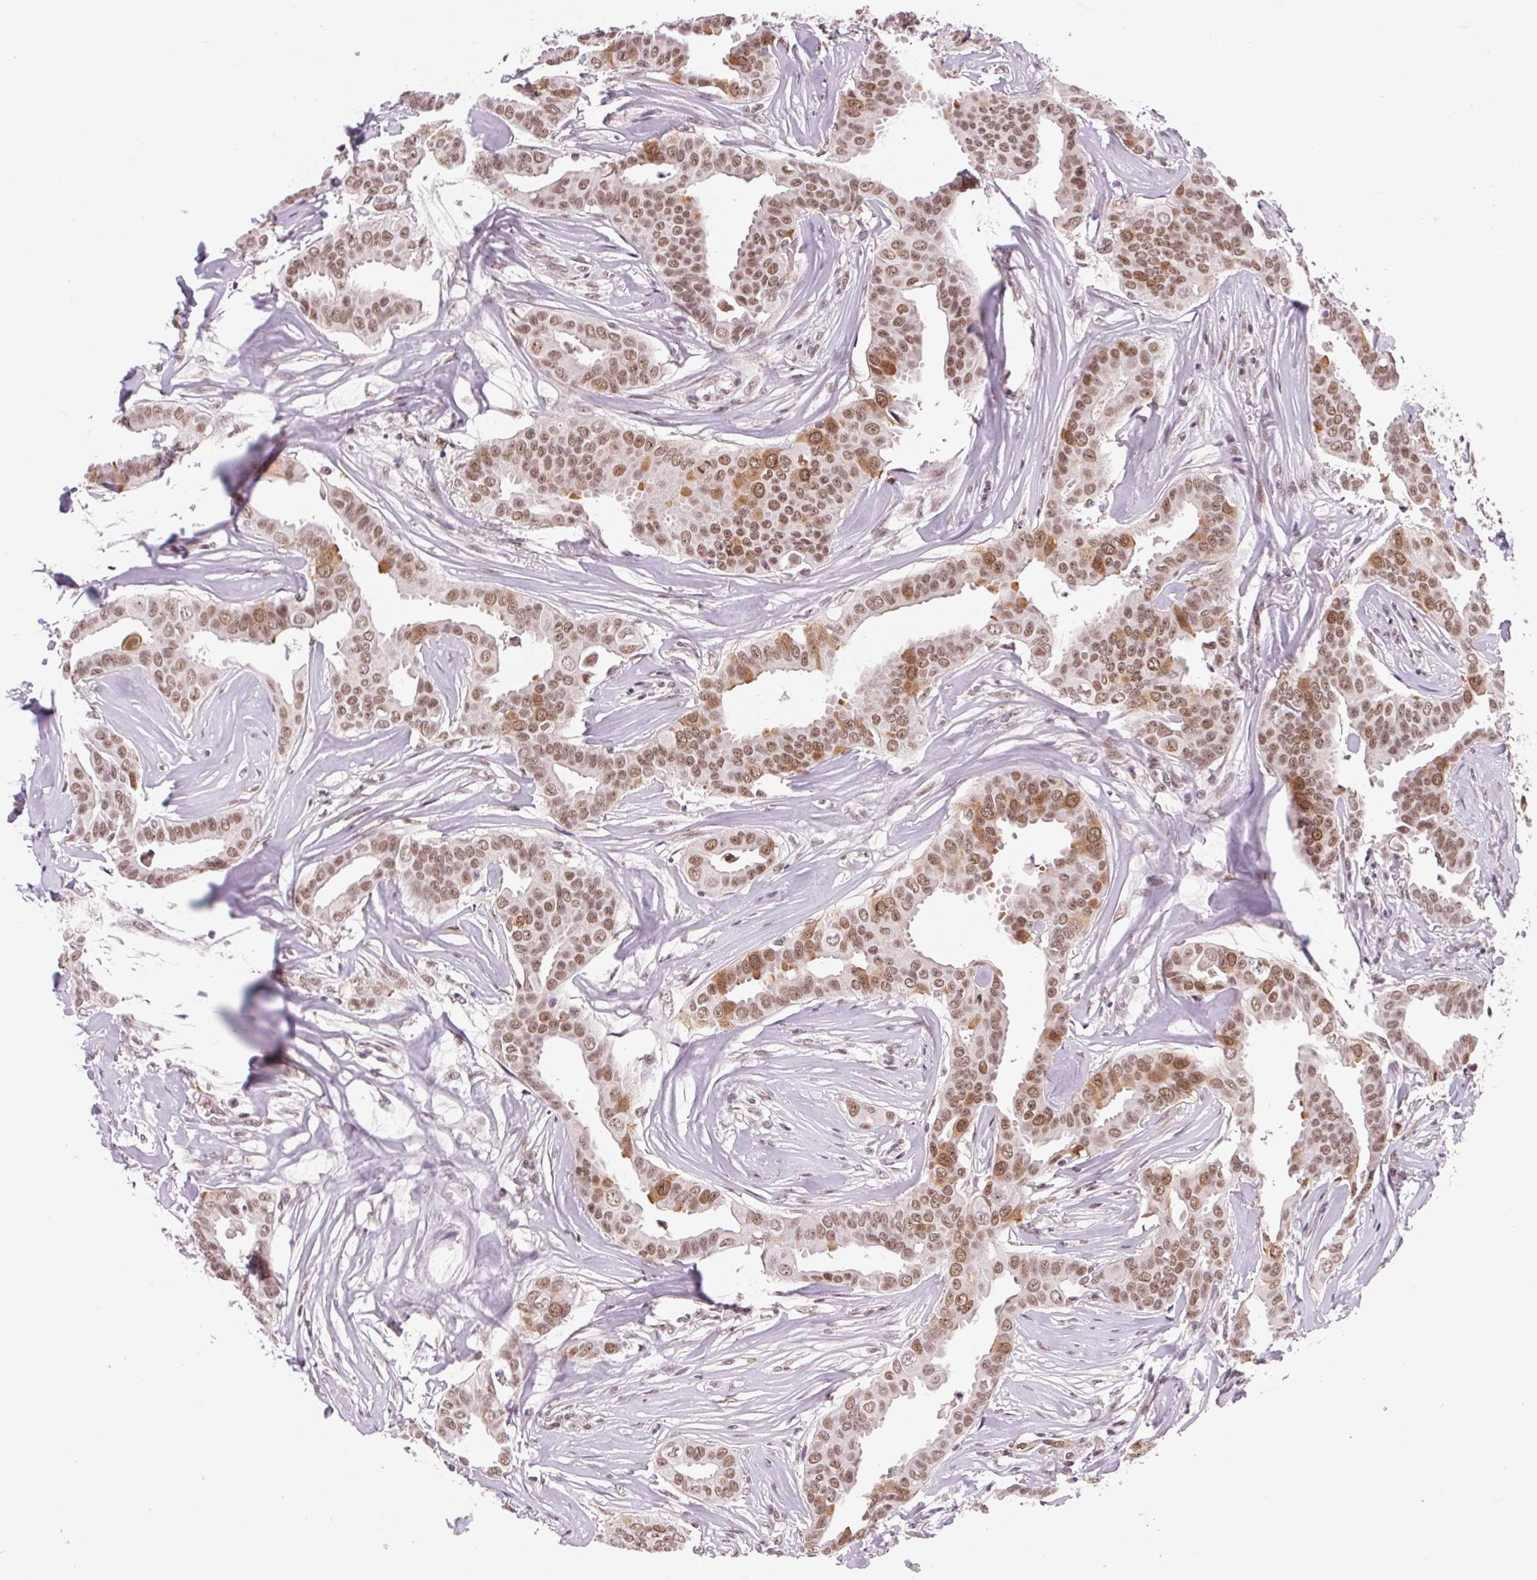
{"staining": {"intensity": "moderate", "quantity": ">75%", "location": "nuclear"}, "tissue": "breast cancer", "cell_type": "Tumor cells", "image_type": "cancer", "snomed": [{"axis": "morphology", "description": "Duct carcinoma"}, {"axis": "topography", "description": "Breast"}], "caption": "An IHC micrograph of tumor tissue is shown. Protein staining in brown labels moderate nuclear positivity in intraductal carcinoma (breast) within tumor cells.", "gene": "CD2BP2", "patient": {"sex": "female", "age": 45}}